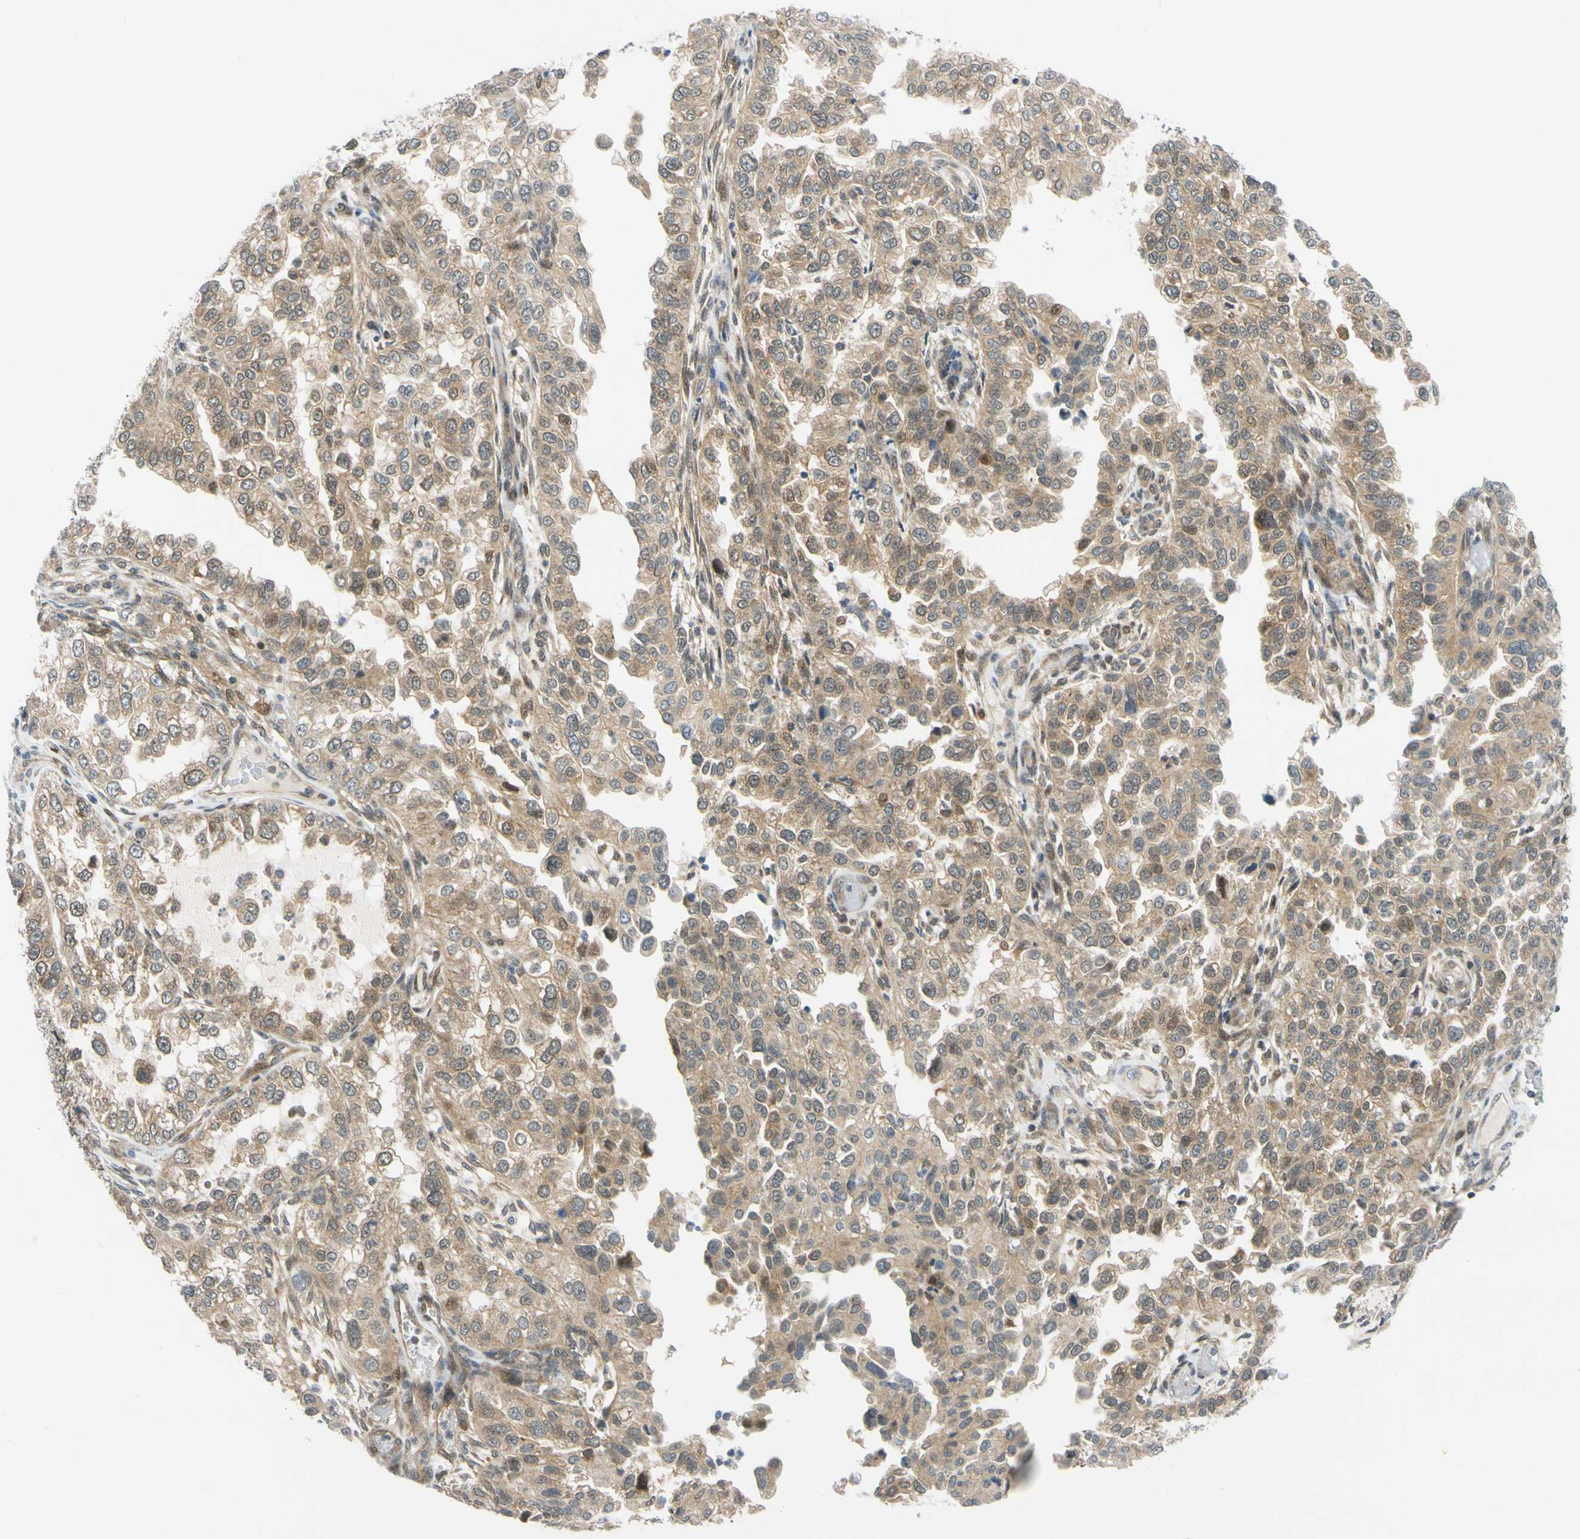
{"staining": {"intensity": "moderate", "quantity": ">75%", "location": "cytoplasmic/membranous"}, "tissue": "endometrial cancer", "cell_type": "Tumor cells", "image_type": "cancer", "snomed": [{"axis": "morphology", "description": "Adenocarcinoma, NOS"}, {"axis": "topography", "description": "Endometrium"}], "caption": "Brown immunohistochemical staining in endometrial cancer (adenocarcinoma) demonstrates moderate cytoplasmic/membranous positivity in approximately >75% of tumor cells.", "gene": "MAPK9", "patient": {"sex": "female", "age": 85}}